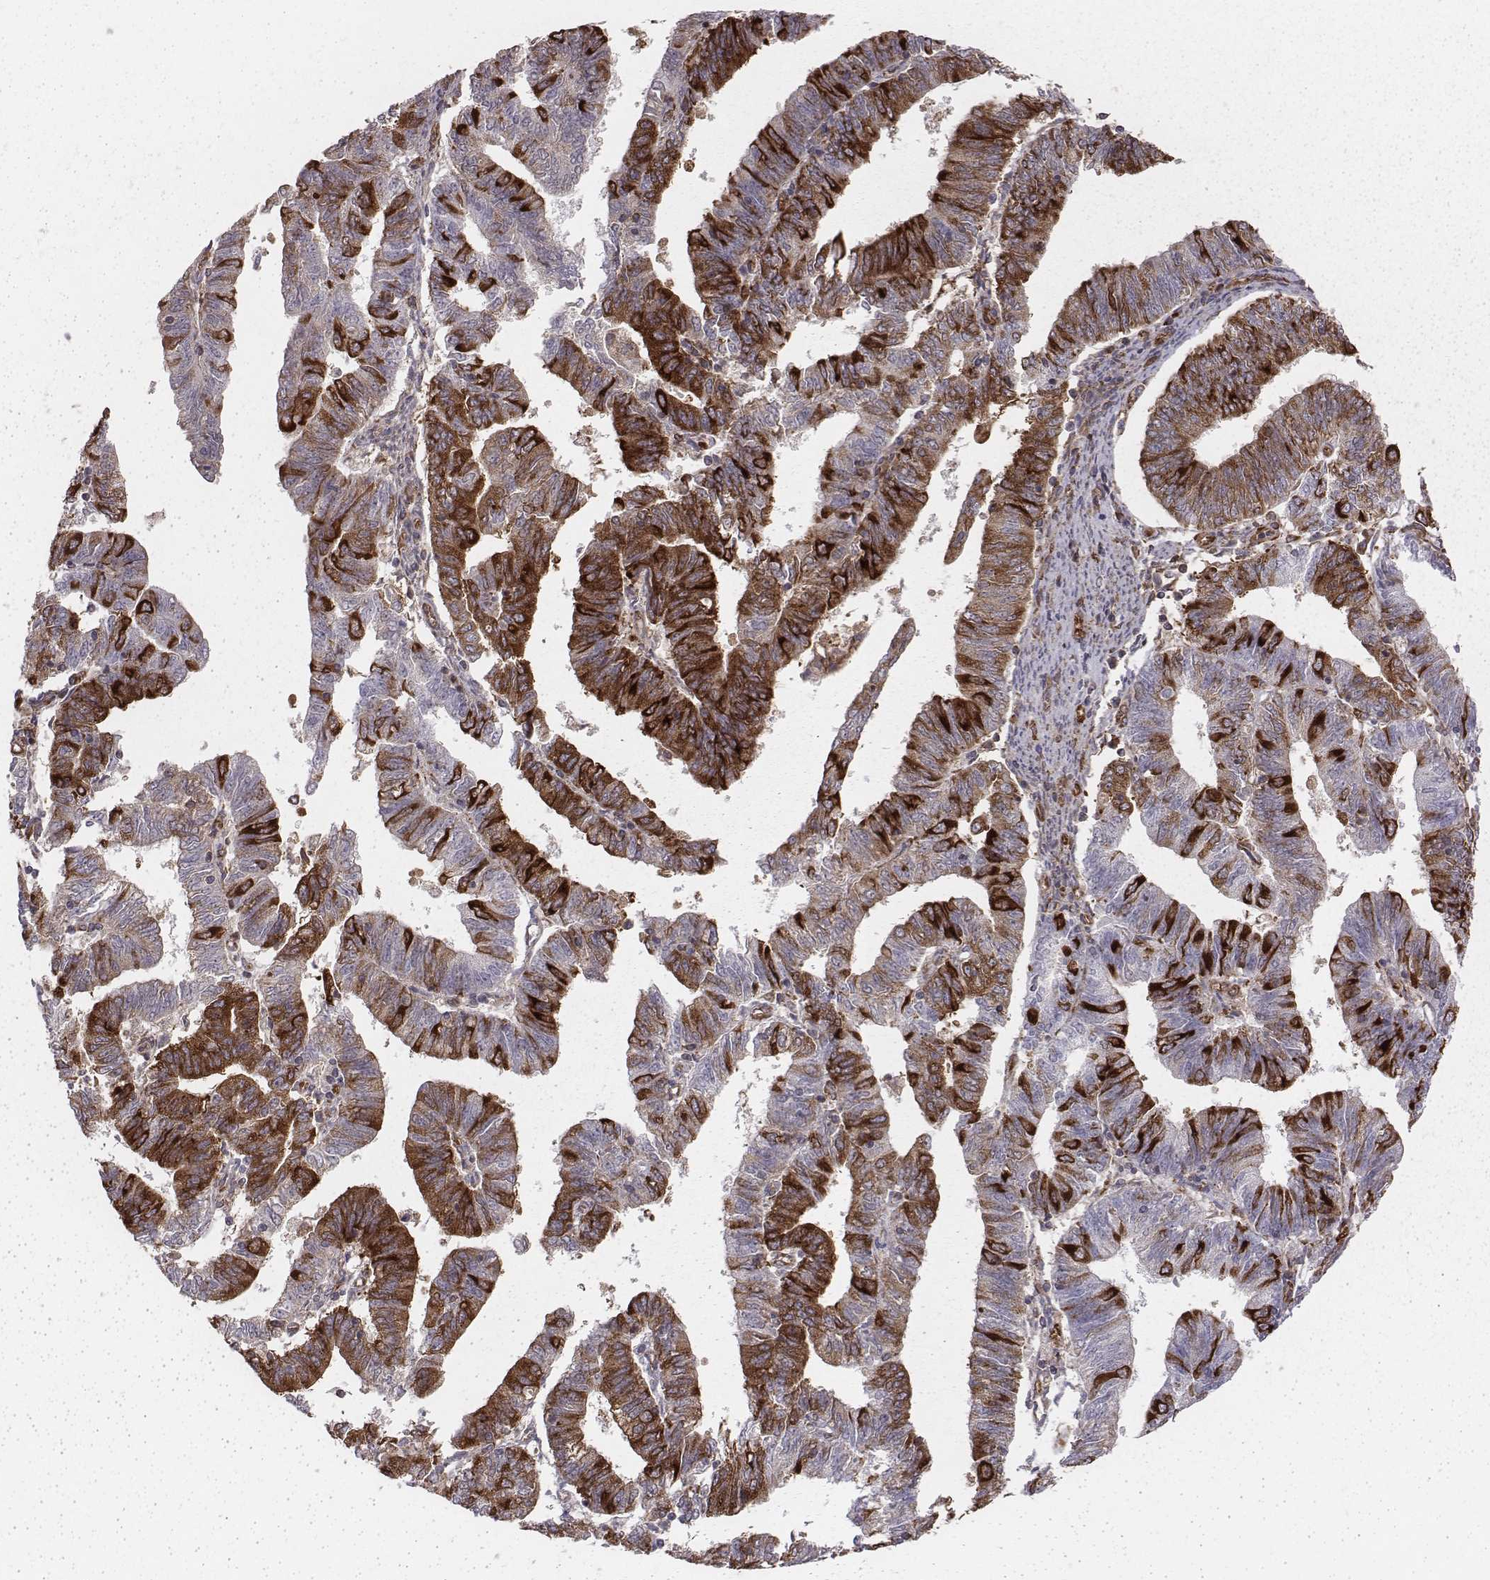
{"staining": {"intensity": "strong", "quantity": "25%-75%", "location": "cytoplasmic/membranous"}, "tissue": "endometrial cancer", "cell_type": "Tumor cells", "image_type": "cancer", "snomed": [{"axis": "morphology", "description": "Adenocarcinoma, NOS"}, {"axis": "topography", "description": "Endometrium"}], "caption": "Immunohistochemistry (IHC) photomicrograph of human endometrial cancer stained for a protein (brown), which shows high levels of strong cytoplasmic/membranous expression in approximately 25%-75% of tumor cells.", "gene": "TXLNA", "patient": {"sex": "female", "age": 82}}